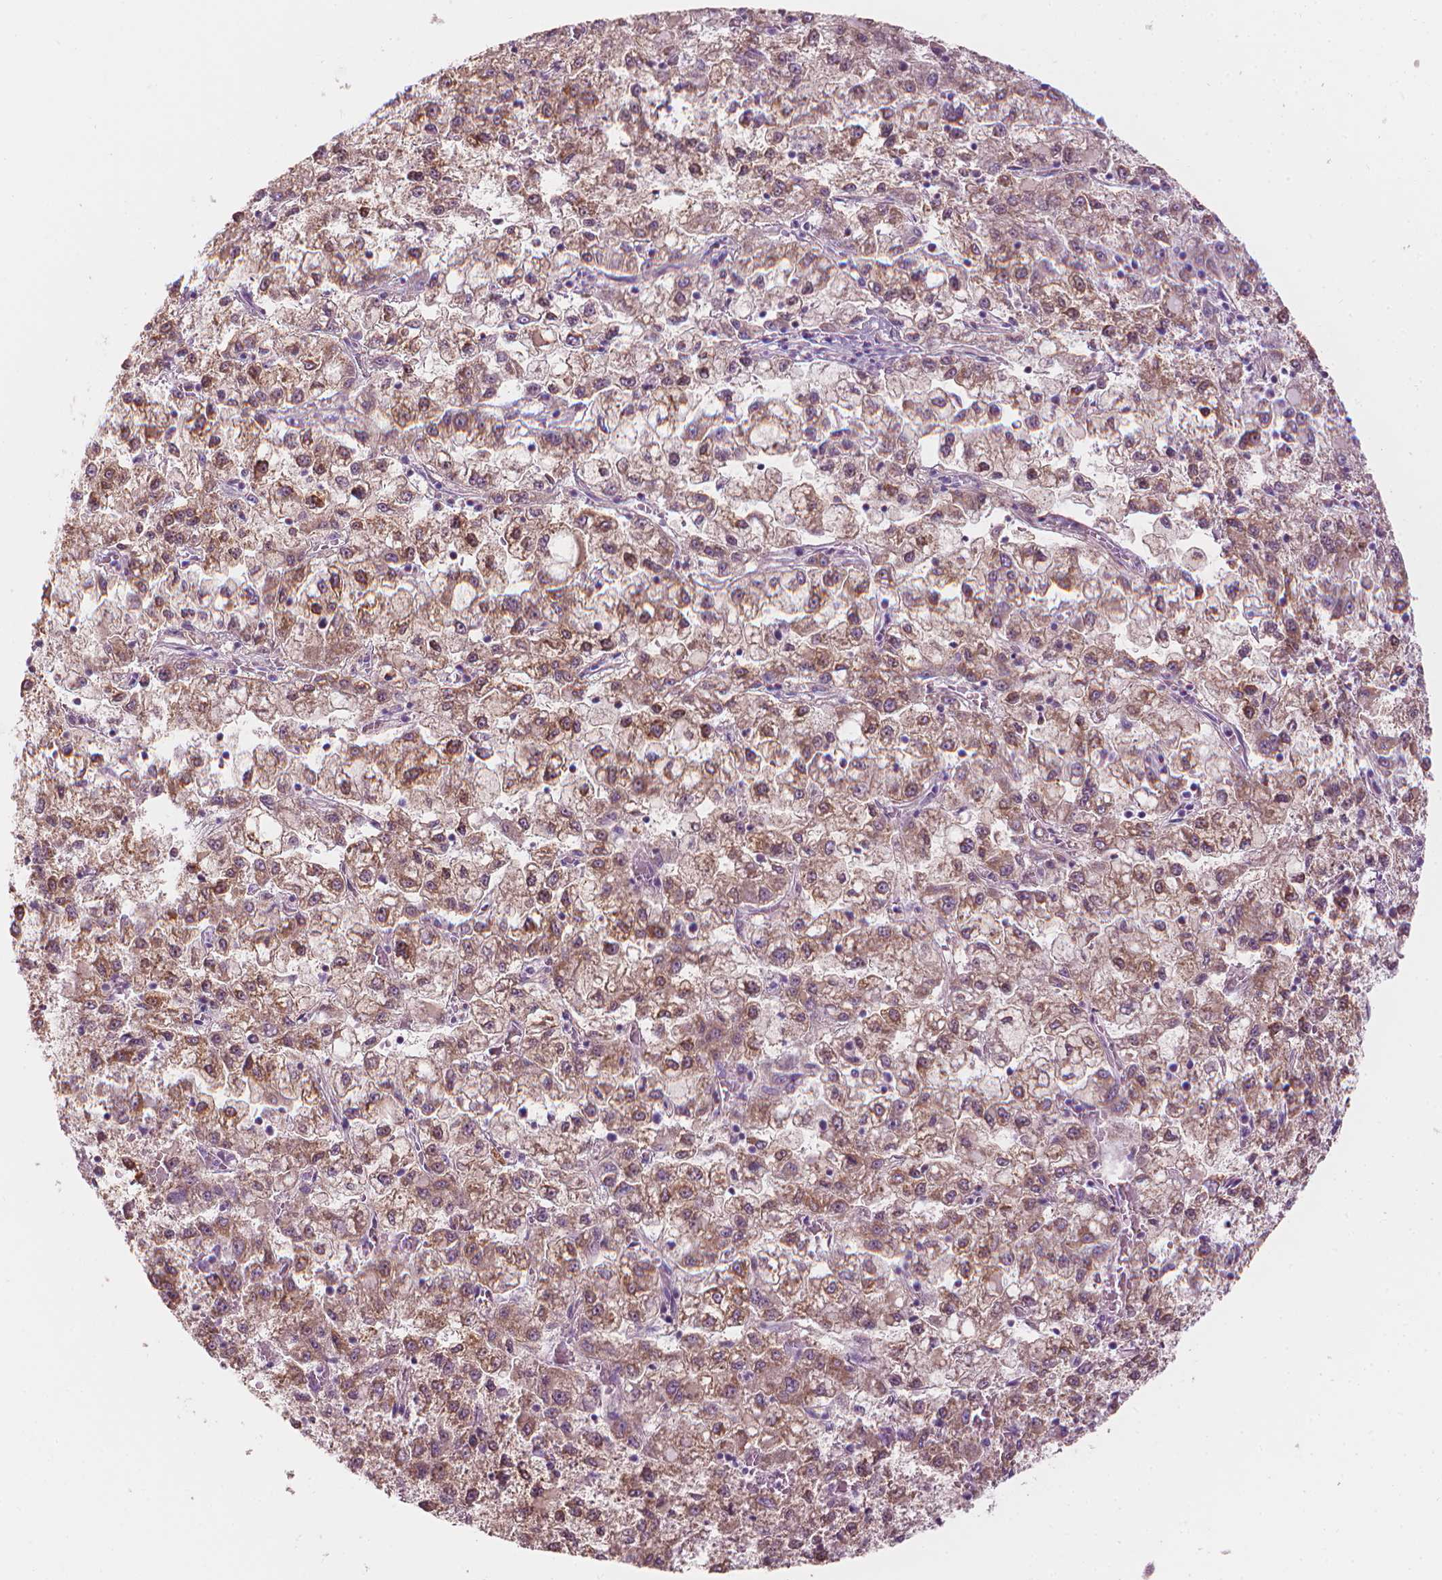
{"staining": {"intensity": "moderate", "quantity": ">75%", "location": "cytoplasmic/membranous"}, "tissue": "liver cancer", "cell_type": "Tumor cells", "image_type": "cancer", "snomed": [{"axis": "morphology", "description": "Carcinoma, Hepatocellular, NOS"}, {"axis": "topography", "description": "Liver"}], "caption": "An image showing moderate cytoplasmic/membranous staining in approximately >75% of tumor cells in liver cancer (hepatocellular carcinoma), as visualized by brown immunohistochemical staining.", "gene": "SHMT1", "patient": {"sex": "male", "age": 40}}